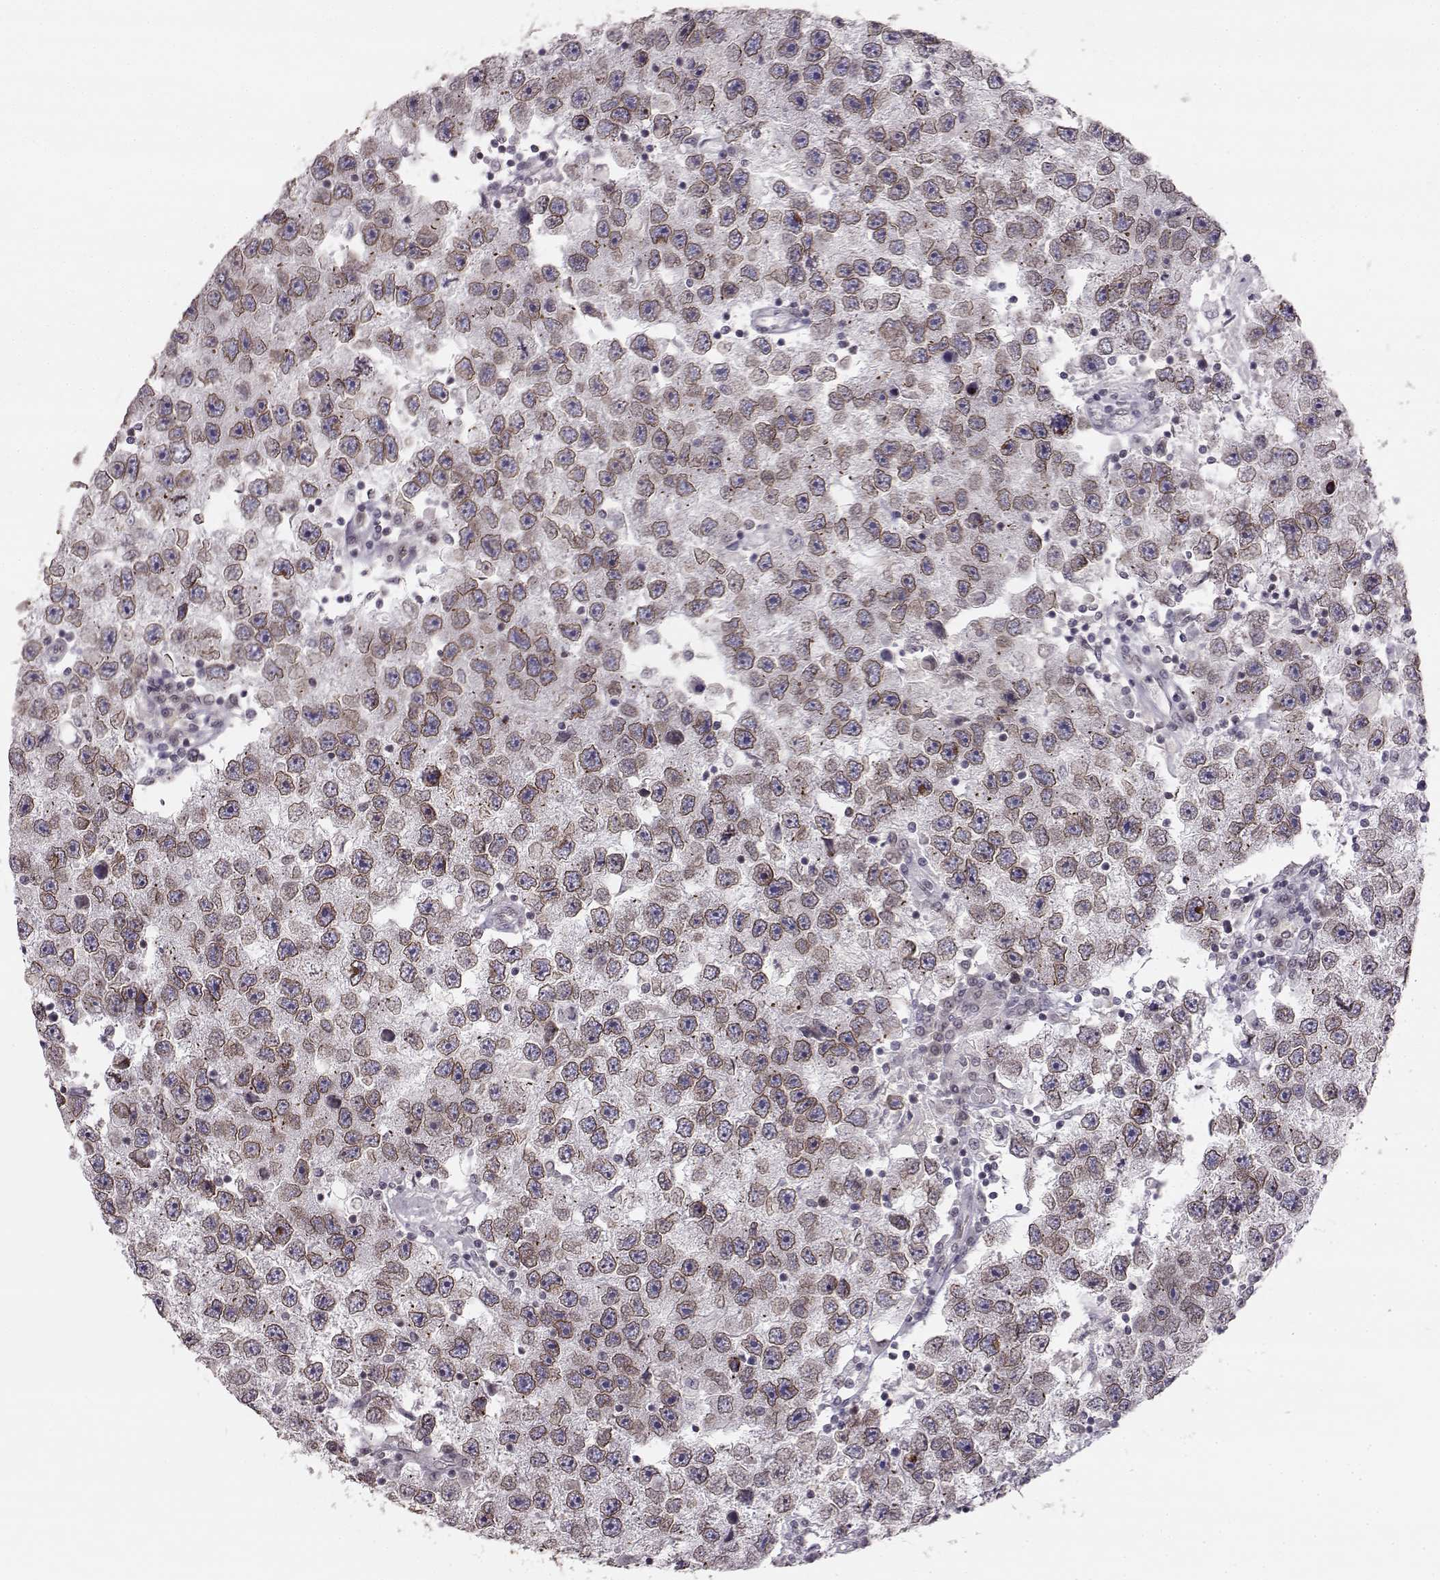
{"staining": {"intensity": "moderate", "quantity": ">75%", "location": "cytoplasmic/membranous,nuclear"}, "tissue": "testis cancer", "cell_type": "Tumor cells", "image_type": "cancer", "snomed": [{"axis": "morphology", "description": "Seminoma, NOS"}, {"axis": "topography", "description": "Testis"}], "caption": "An immunohistochemistry (IHC) histopathology image of tumor tissue is shown. Protein staining in brown labels moderate cytoplasmic/membranous and nuclear positivity in testis cancer within tumor cells. The protein of interest is shown in brown color, while the nuclei are stained blue.", "gene": "DCAF12", "patient": {"sex": "male", "age": 26}}